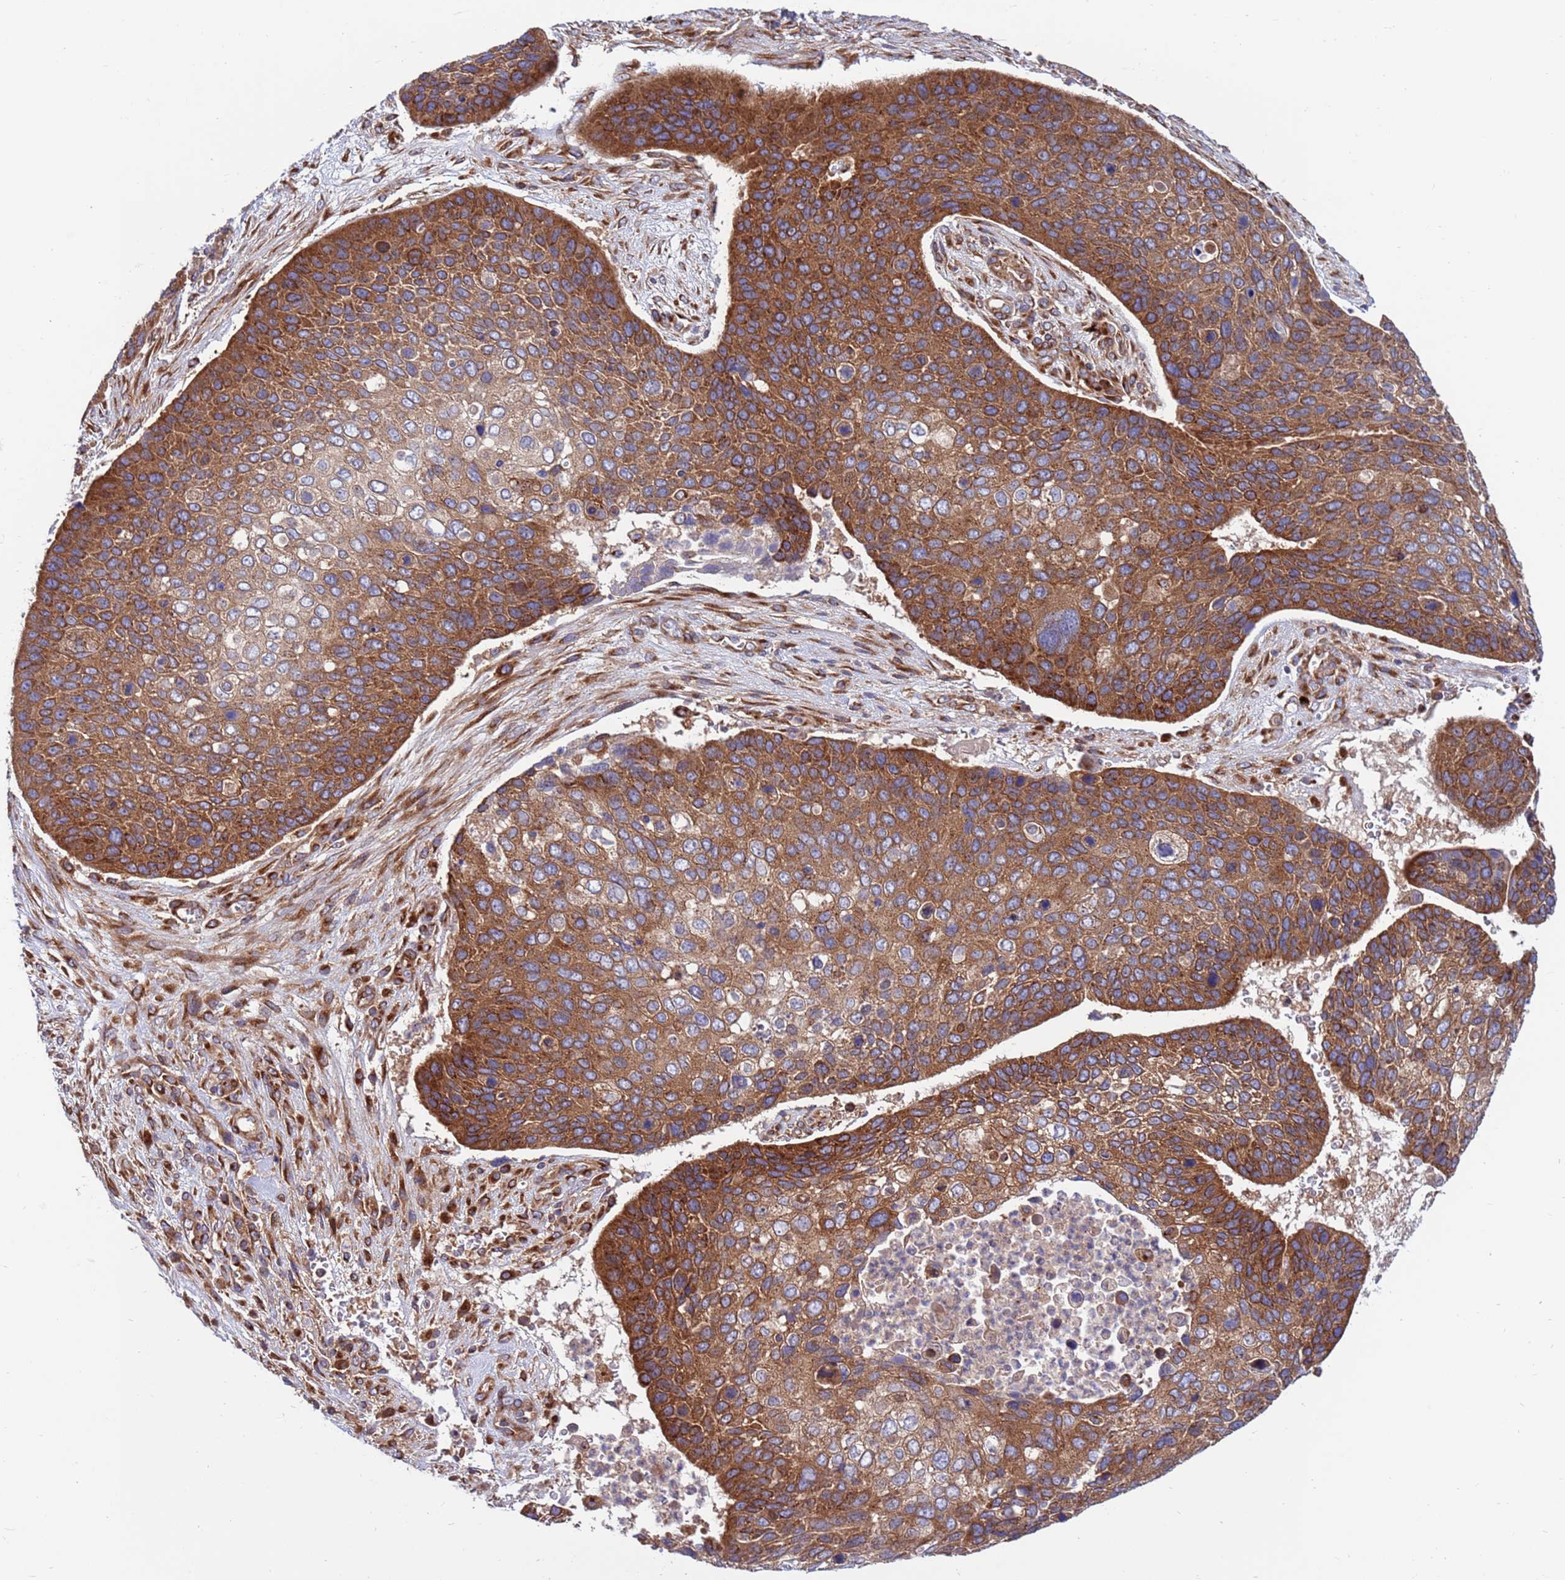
{"staining": {"intensity": "moderate", "quantity": ">75%", "location": "cytoplasmic/membranous"}, "tissue": "skin cancer", "cell_type": "Tumor cells", "image_type": "cancer", "snomed": [{"axis": "morphology", "description": "Basal cell carcinoma"}, {"axis": "topography", "description": "Skin"}], "caption": "Tumor cells exhibit medium levels of moderate cytoplasmic/membranous positivity in approximately >75% of cells in human basal cell carcinoma (skin).", "gene": "ZC3HAV1", "patient": {"sex": "female", "age": 74}}